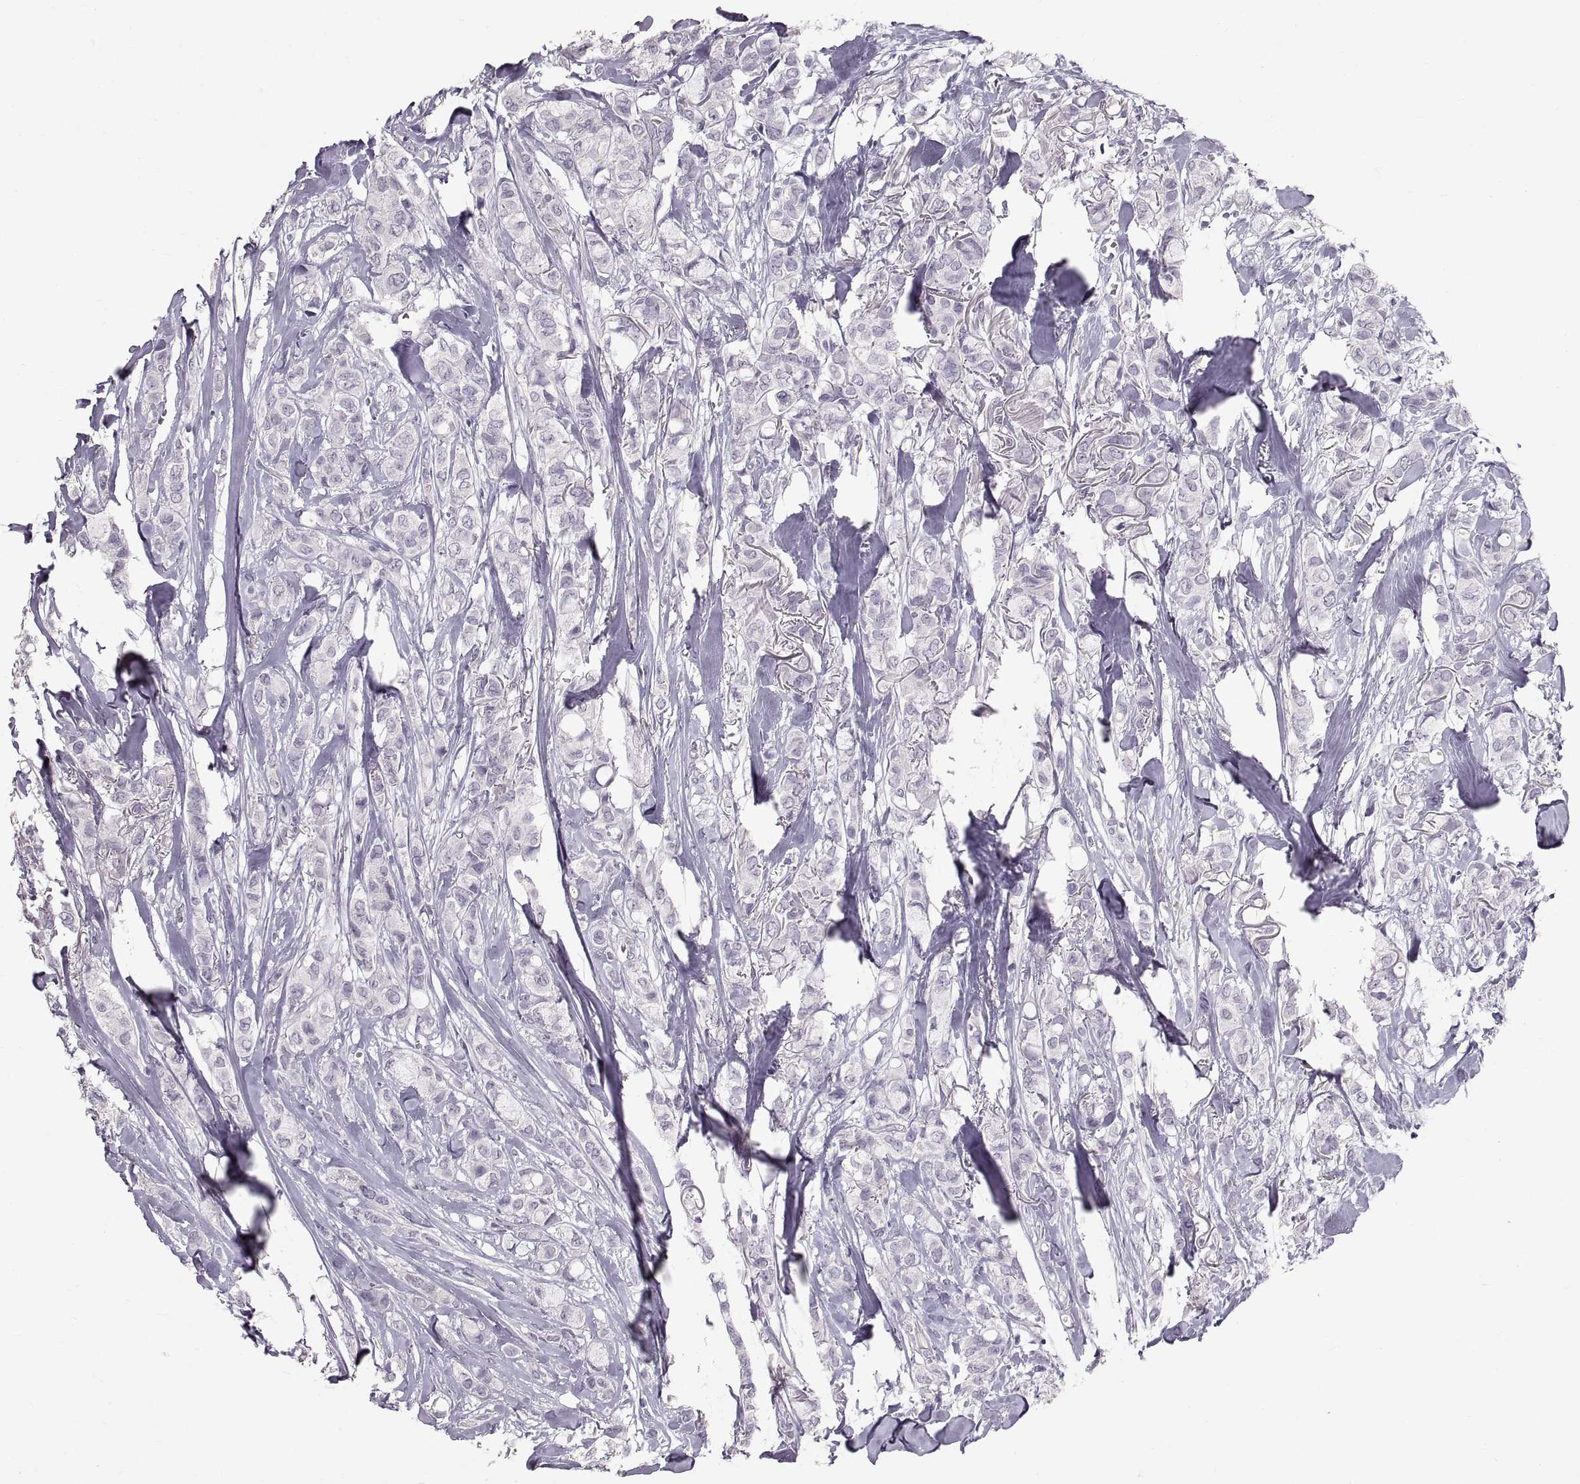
{"staining": {"intensity": "negative", "quantity": "none", "location": "none"}, "tissue": "breast cancer", "cell_type": "Tumor cells", "image_type": "cancer", "snomed": [{"axis": "morphology", "description": "Duct carcinoma"}, {"axis": "topography", "description": "Breast"}], "caption": "Human breast invasive ductal carcinoma stained for a protein using immunohistochemistry shows no positivity in tumor cells.", "gene": "SPACDR", "patient": {"sex": "female", "age": 85}}